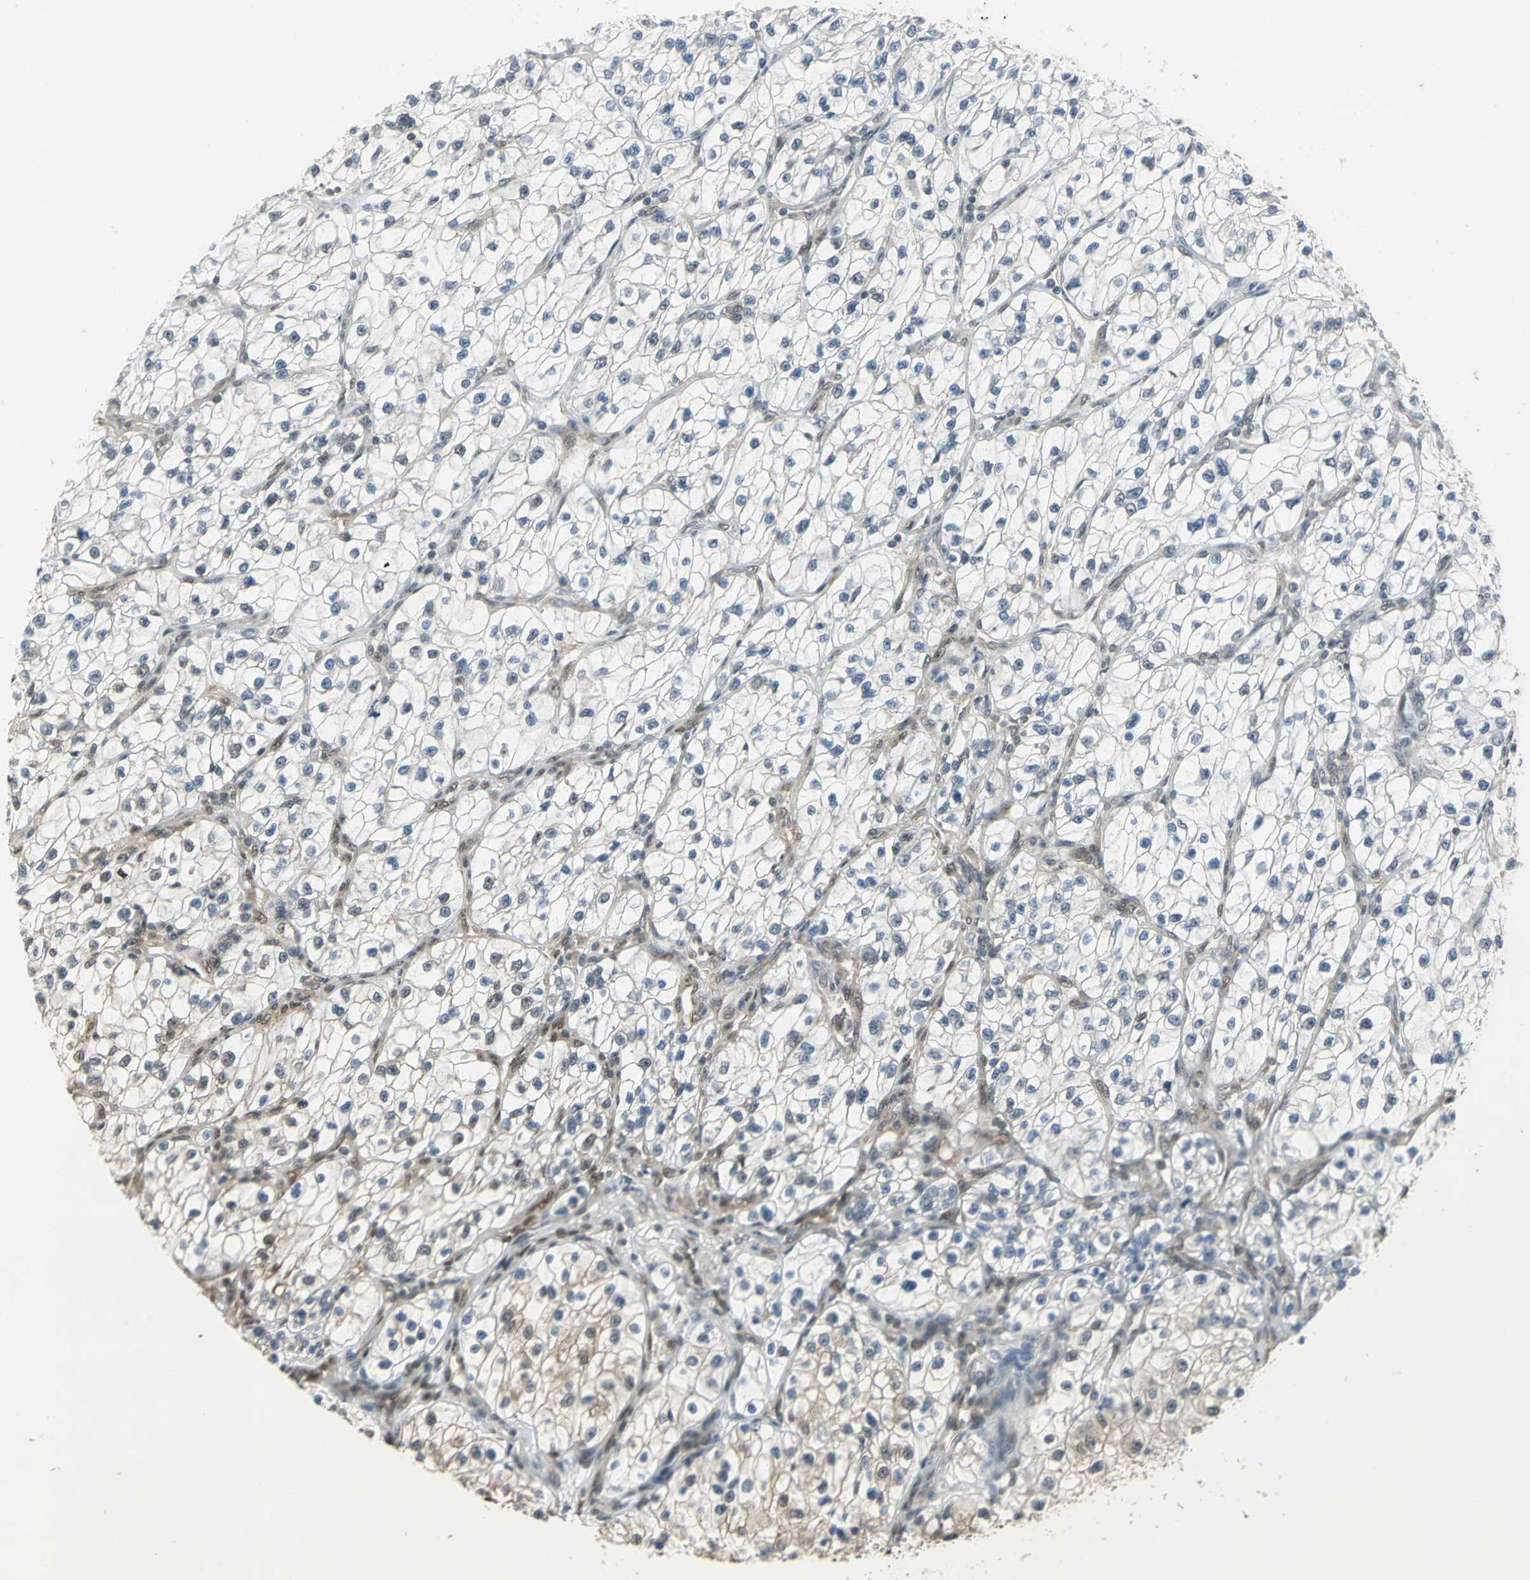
{"staining": {"intensity": "negative", "quantity": "none", "location": "none"}, "tissue": "renal cancer", "cell_type": "Tumor cells", "image_type": "cancer", "snomed": [{"axis": "morphology", "description": "Adenocarcinoma, NOS"}, {"axis": "topography", "description": "Kidney"}], "caption": "Tumor cells show no significant expression in renal cancer. (DAB (3,3'-diaminobenzidine) immunohistochemistry visualized using brightfield microscopy, high magnification).", "gene": "DDX5", "patient": {"sex": "female", "age": 57}}